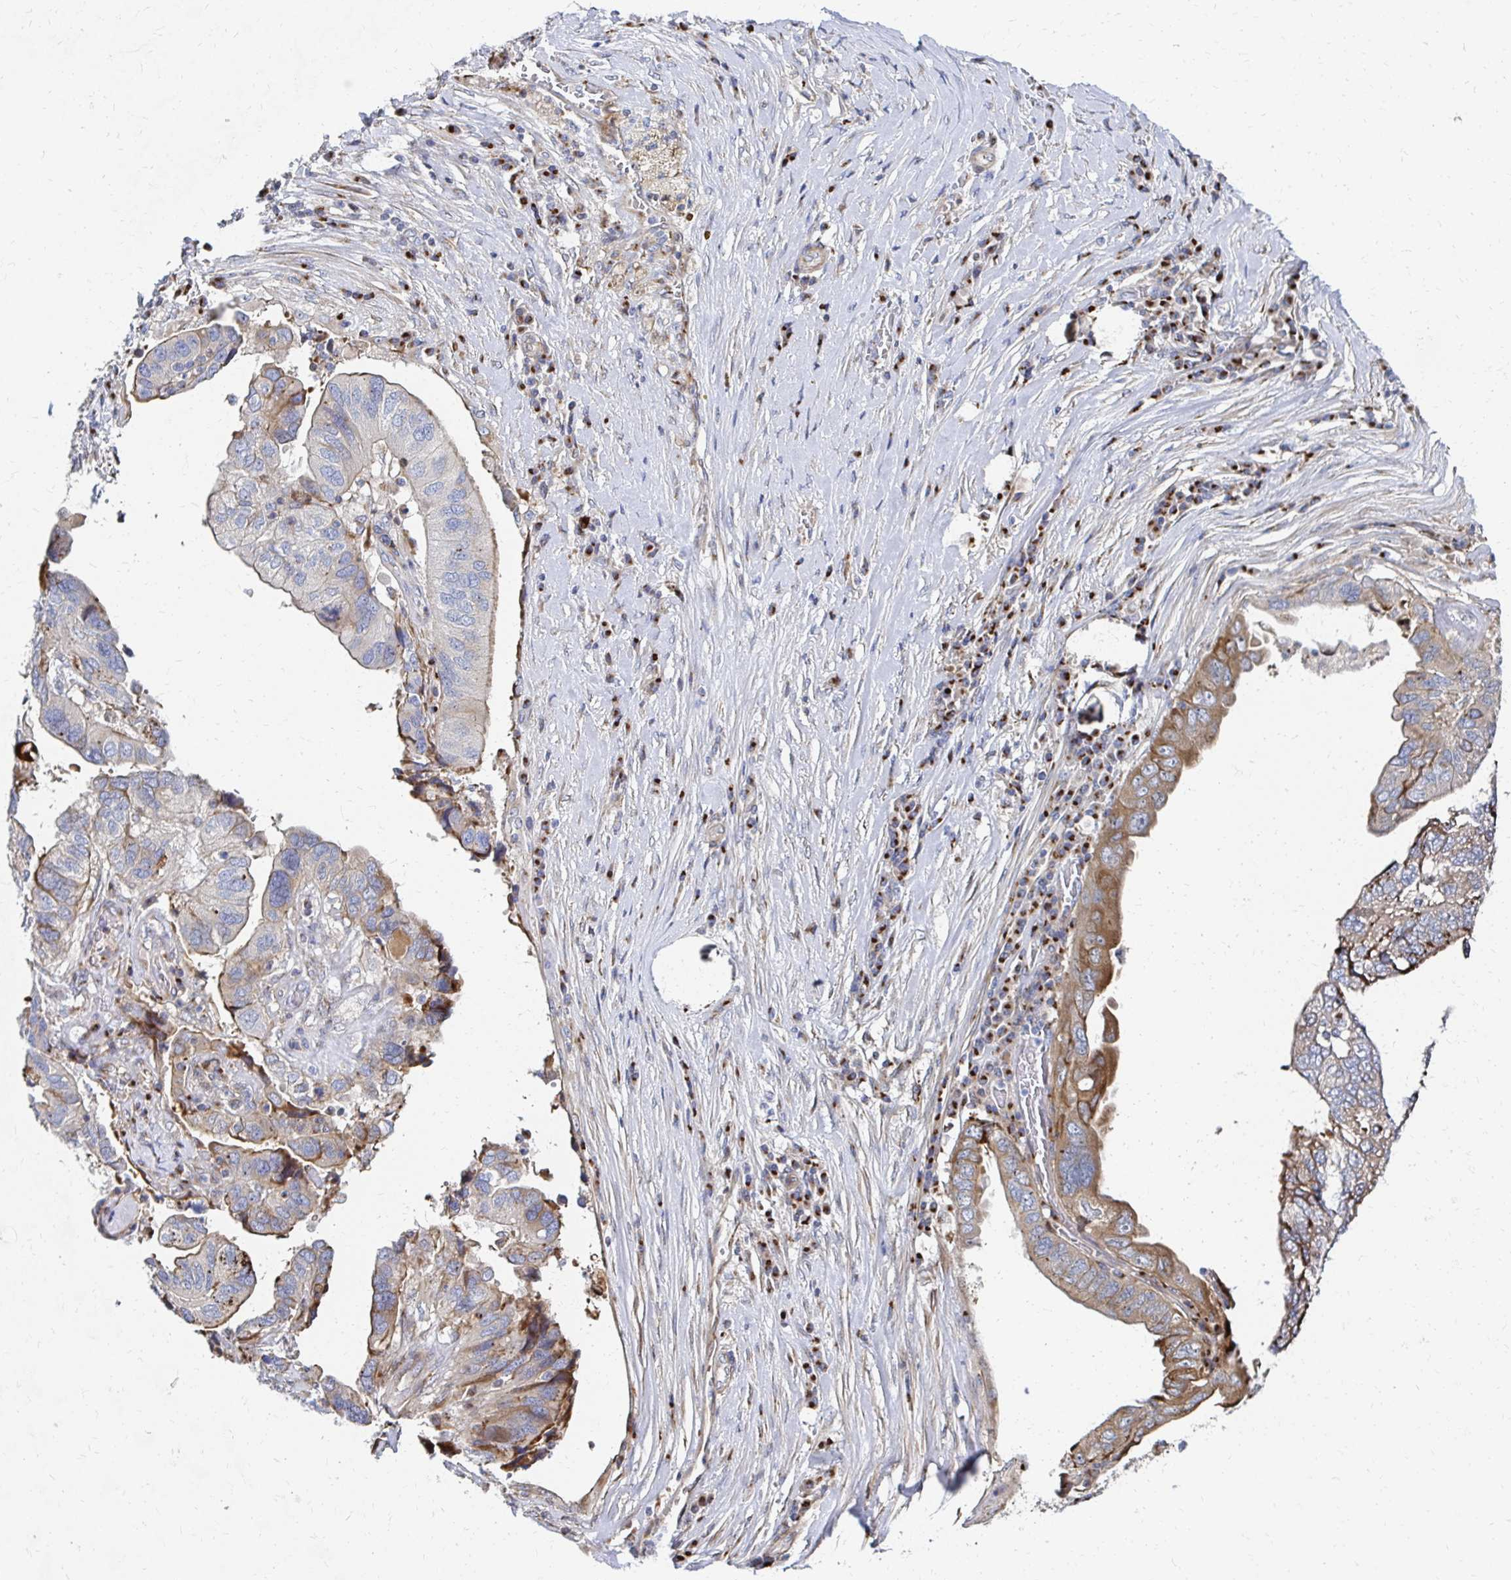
{"staining": {"intensity": "moderate", "quantity": "25%-75%", "location": "cytoplasmic/membranous"}, "tissue": "ovarian cancer", "cell_type": "Tumor cells", "image_type": "cancer", "snomed": [{"axis": "morphology", "description": "Cystadenocarcinoma, serous, NOS"}, {"axis": "topography", "description": "Ovary"}], "caption": "Tumor cells display medium levels of moderate cytoplasmic/membranous positivity in about 25%-75% of cells in serous cystadenocarcinoma (ovarian).", "gene": "MAN1A1", "patient": {"sex": "female", "age": 79}}